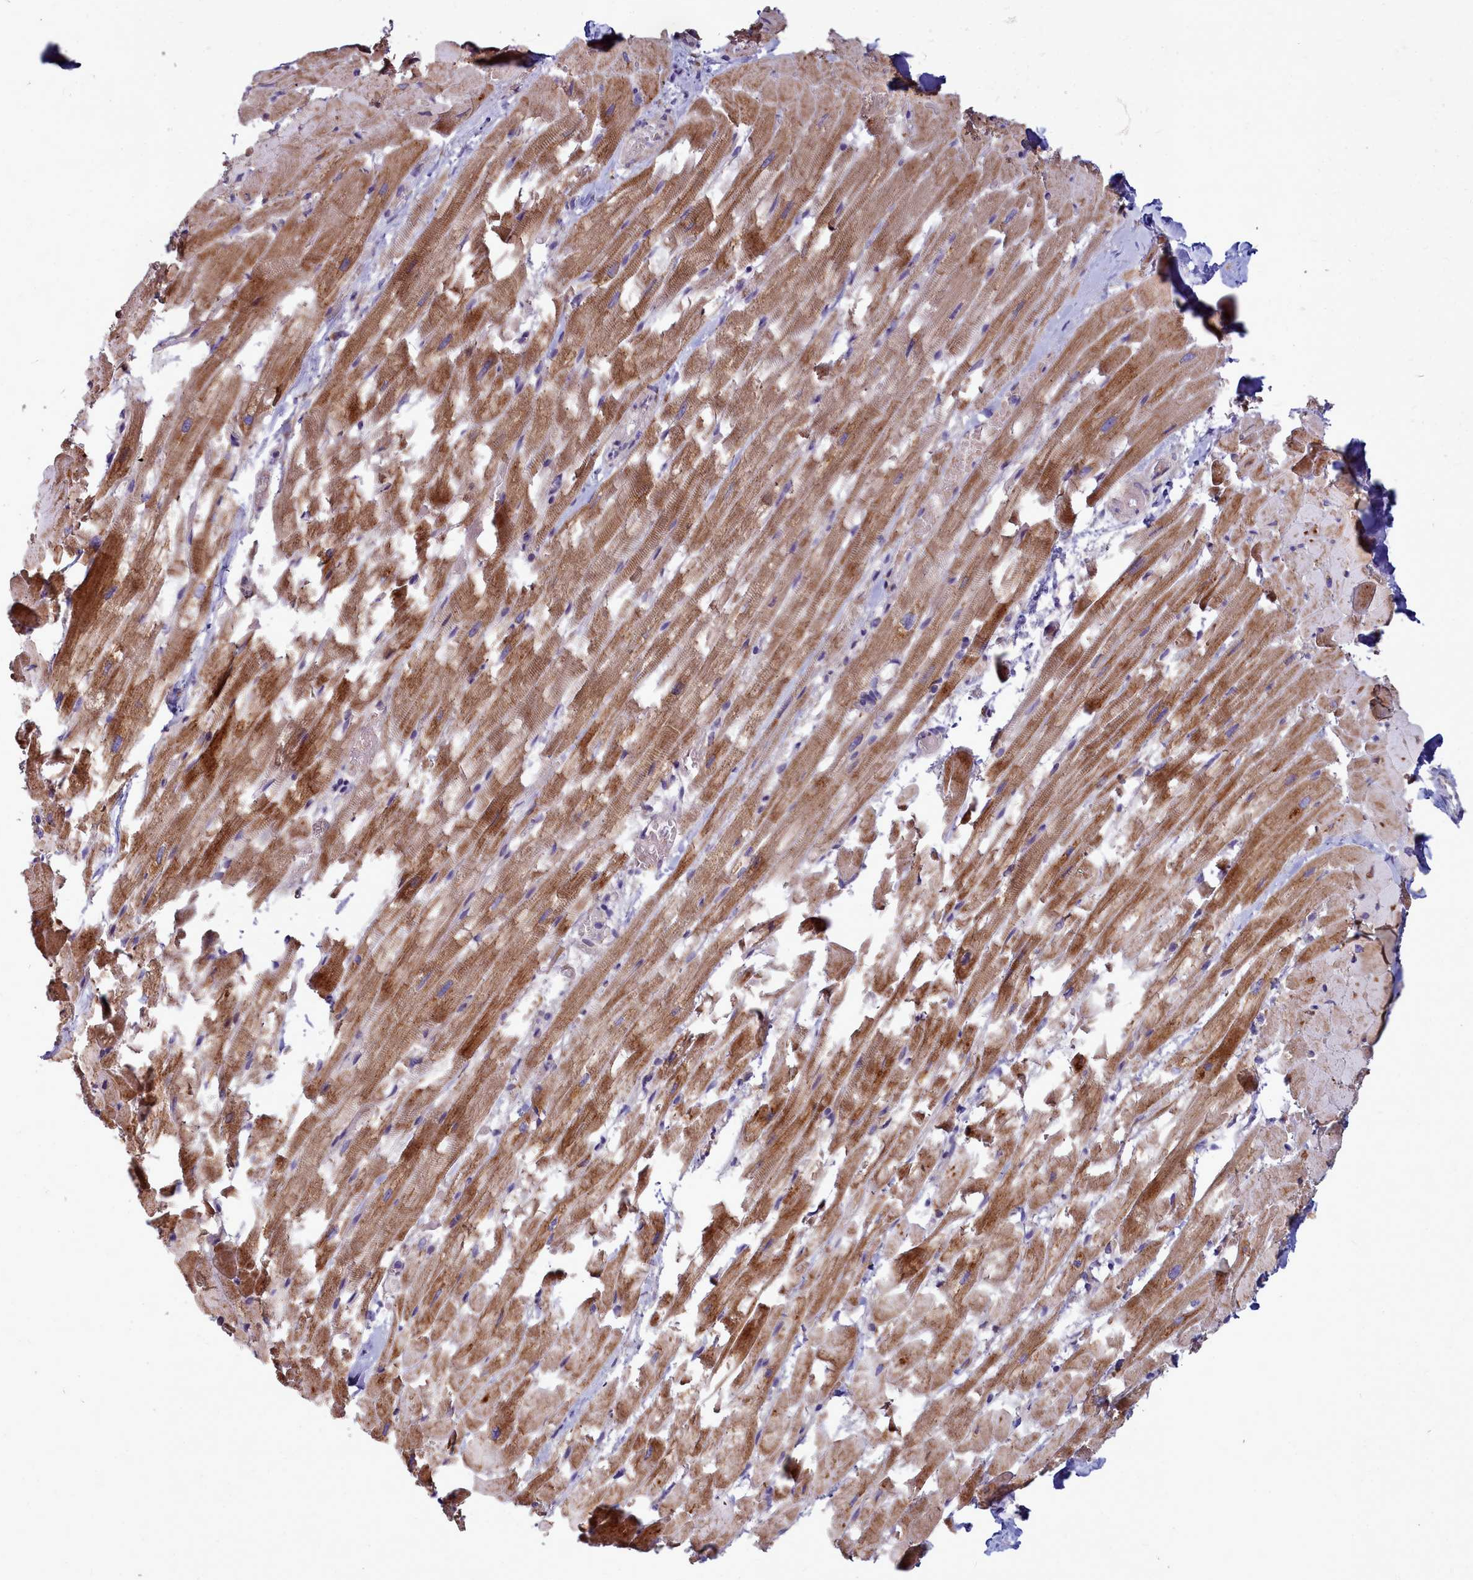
{"staining": {"intensity": "moderate", "quantity": ">75%", "location": "cytoplasmic/membranous"}, "tissue": "heart muscle", "cell_type": "Cardiomyocytes", "image_type": "normal", "snomed": [{"axis": "morphology", "description": "Normal tissue, NOS"}, {"axis": "topography", "description": "Heart"}], "caption": "A brown stain shows moderate cytoplasmic/membranous positivity of a protein in cardiomyocytes of normal heart muscle.", "gene": "SMPD4", "patient": {"sex": "male", "age": 37}}